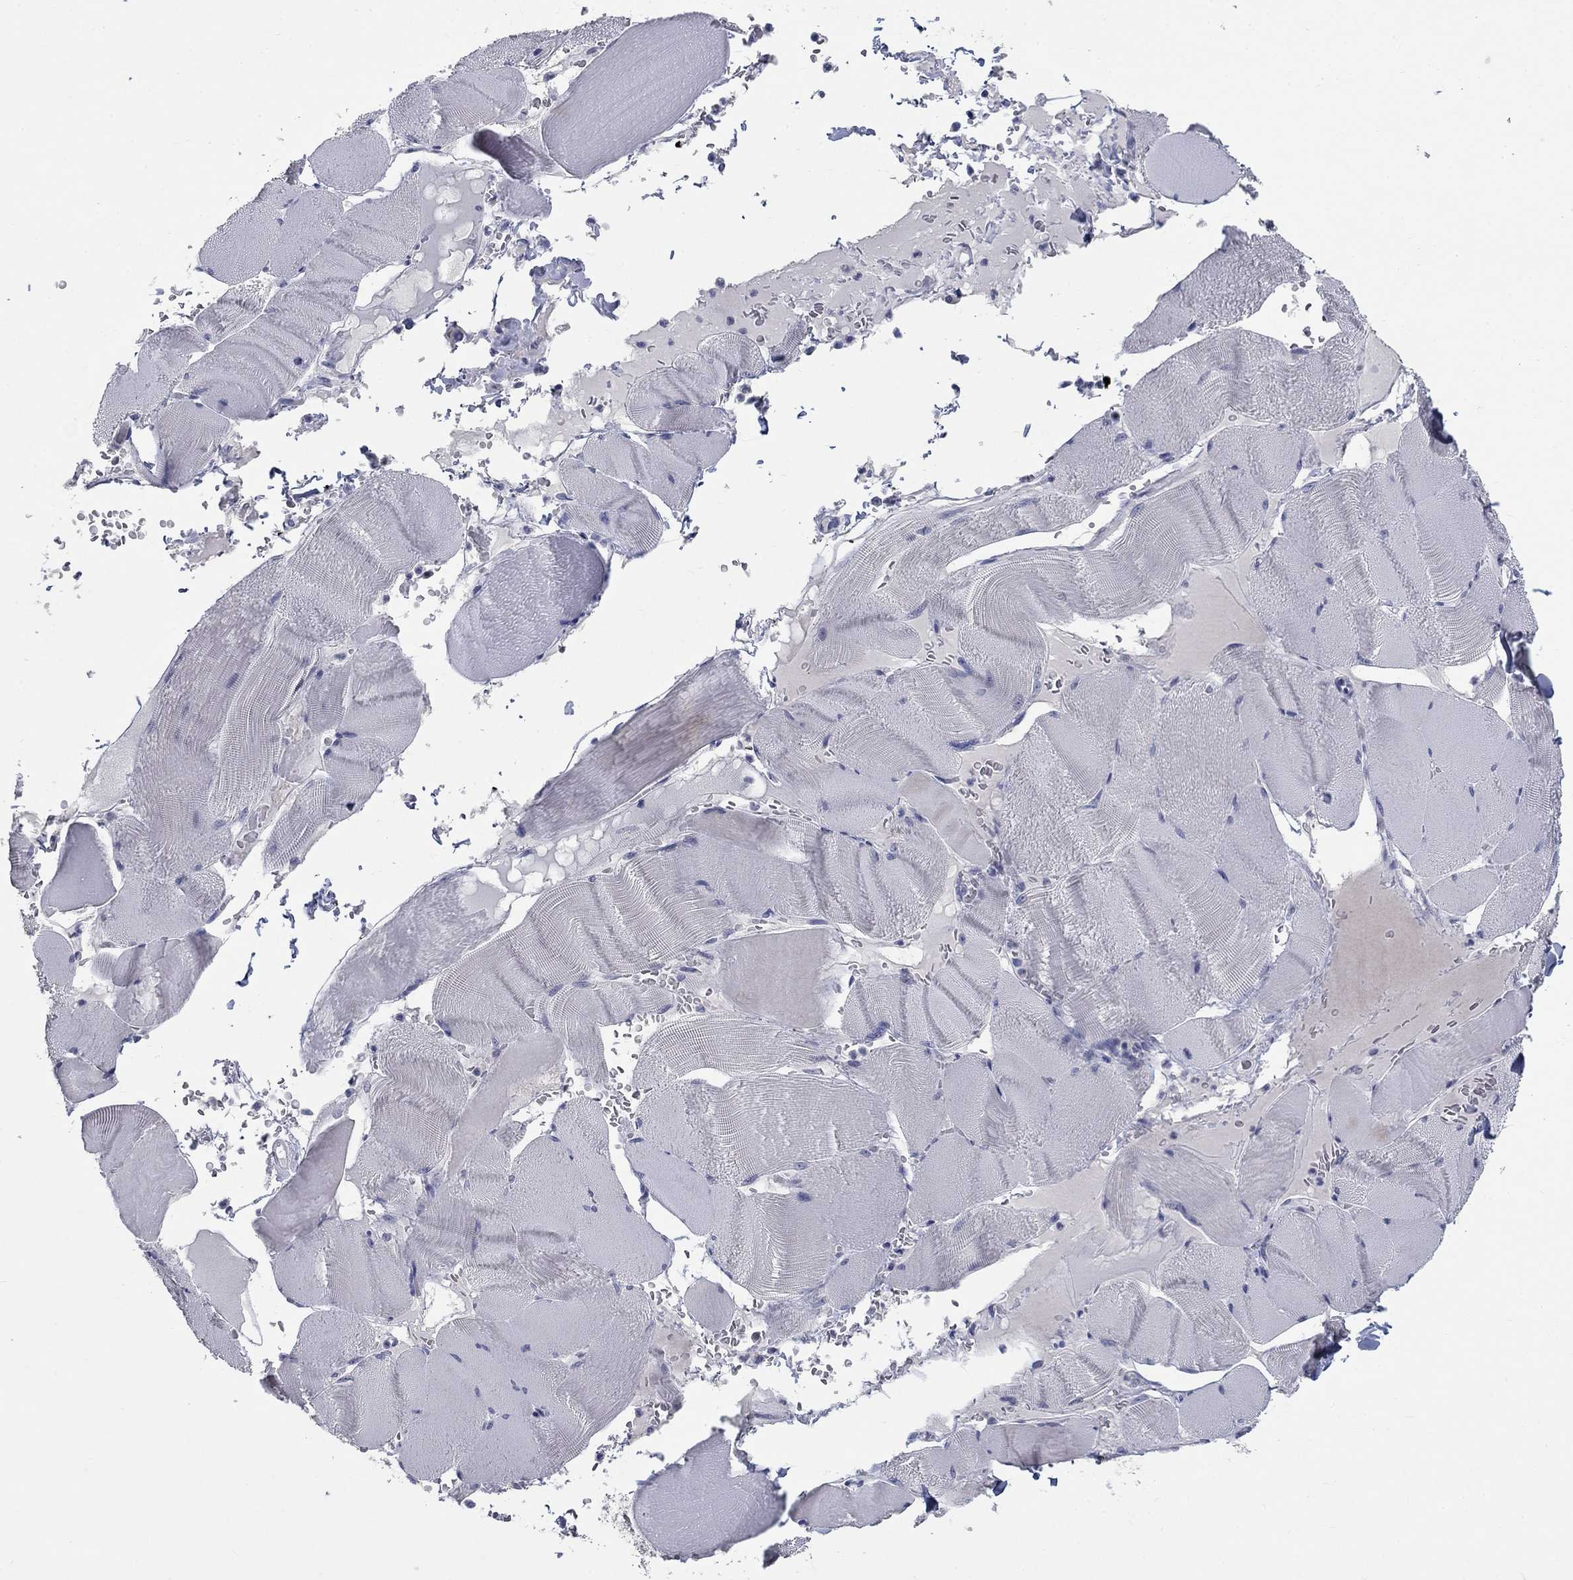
{"staining": {"intensity": "negative", "quantity": "none", "location": "none"}, "tissue": "skeletal muscle", "cell_type": "Myocytes", "image_type": "normal", "snomed": [{"axis": "morphology", "description": "Normal tissue, NOS"}, {"axis": "topography", "description": "Skeletal muscle"}], "caption": "Immunohistochemistry of benign skeletal muscle reveals no expression in myocytes.", "gene": "ELAVL4", "patient": {"sex": "male", "age": 56}}